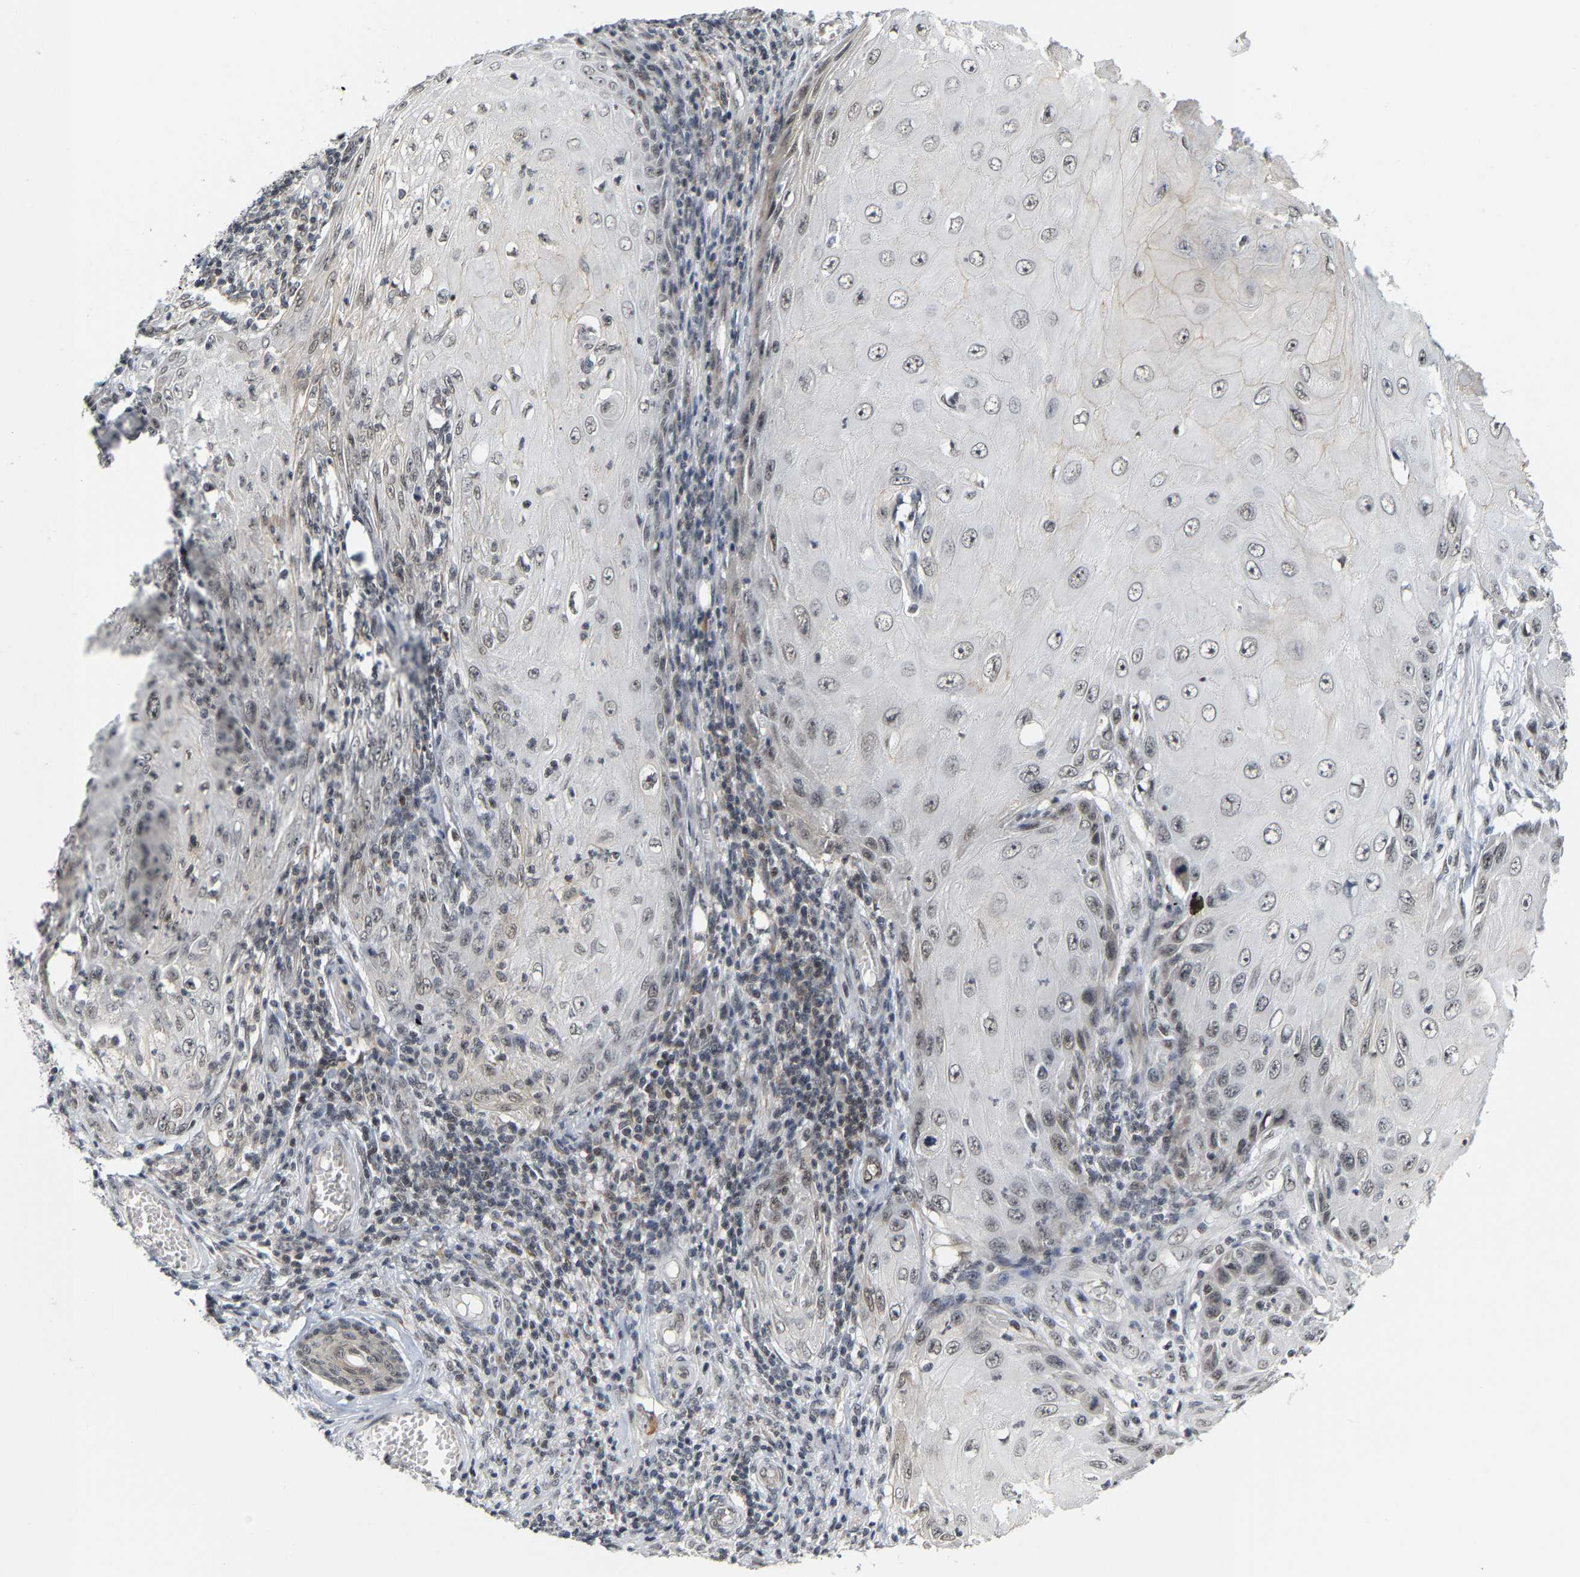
{"staining": {"intensity": "weak", "quantity": "<25%", "location": "nuclear"}, "tissue": "skin cancer", "cell_type": "Tumor cells", "image_type": "cancer", "snomed": [{"axis": "morphology", "description": "Squamous cell carcinoma, NOS"}, {"axis": "topography", "description": "Skin"}], "caption": "This is a histopathology image of immunohistochemistry staining of skin cancer (squamous cell carcinoma), which shows no staining in tumor cells.", "gene": "ANKRD6", "patient": {"sex": "female", "age": 73}}